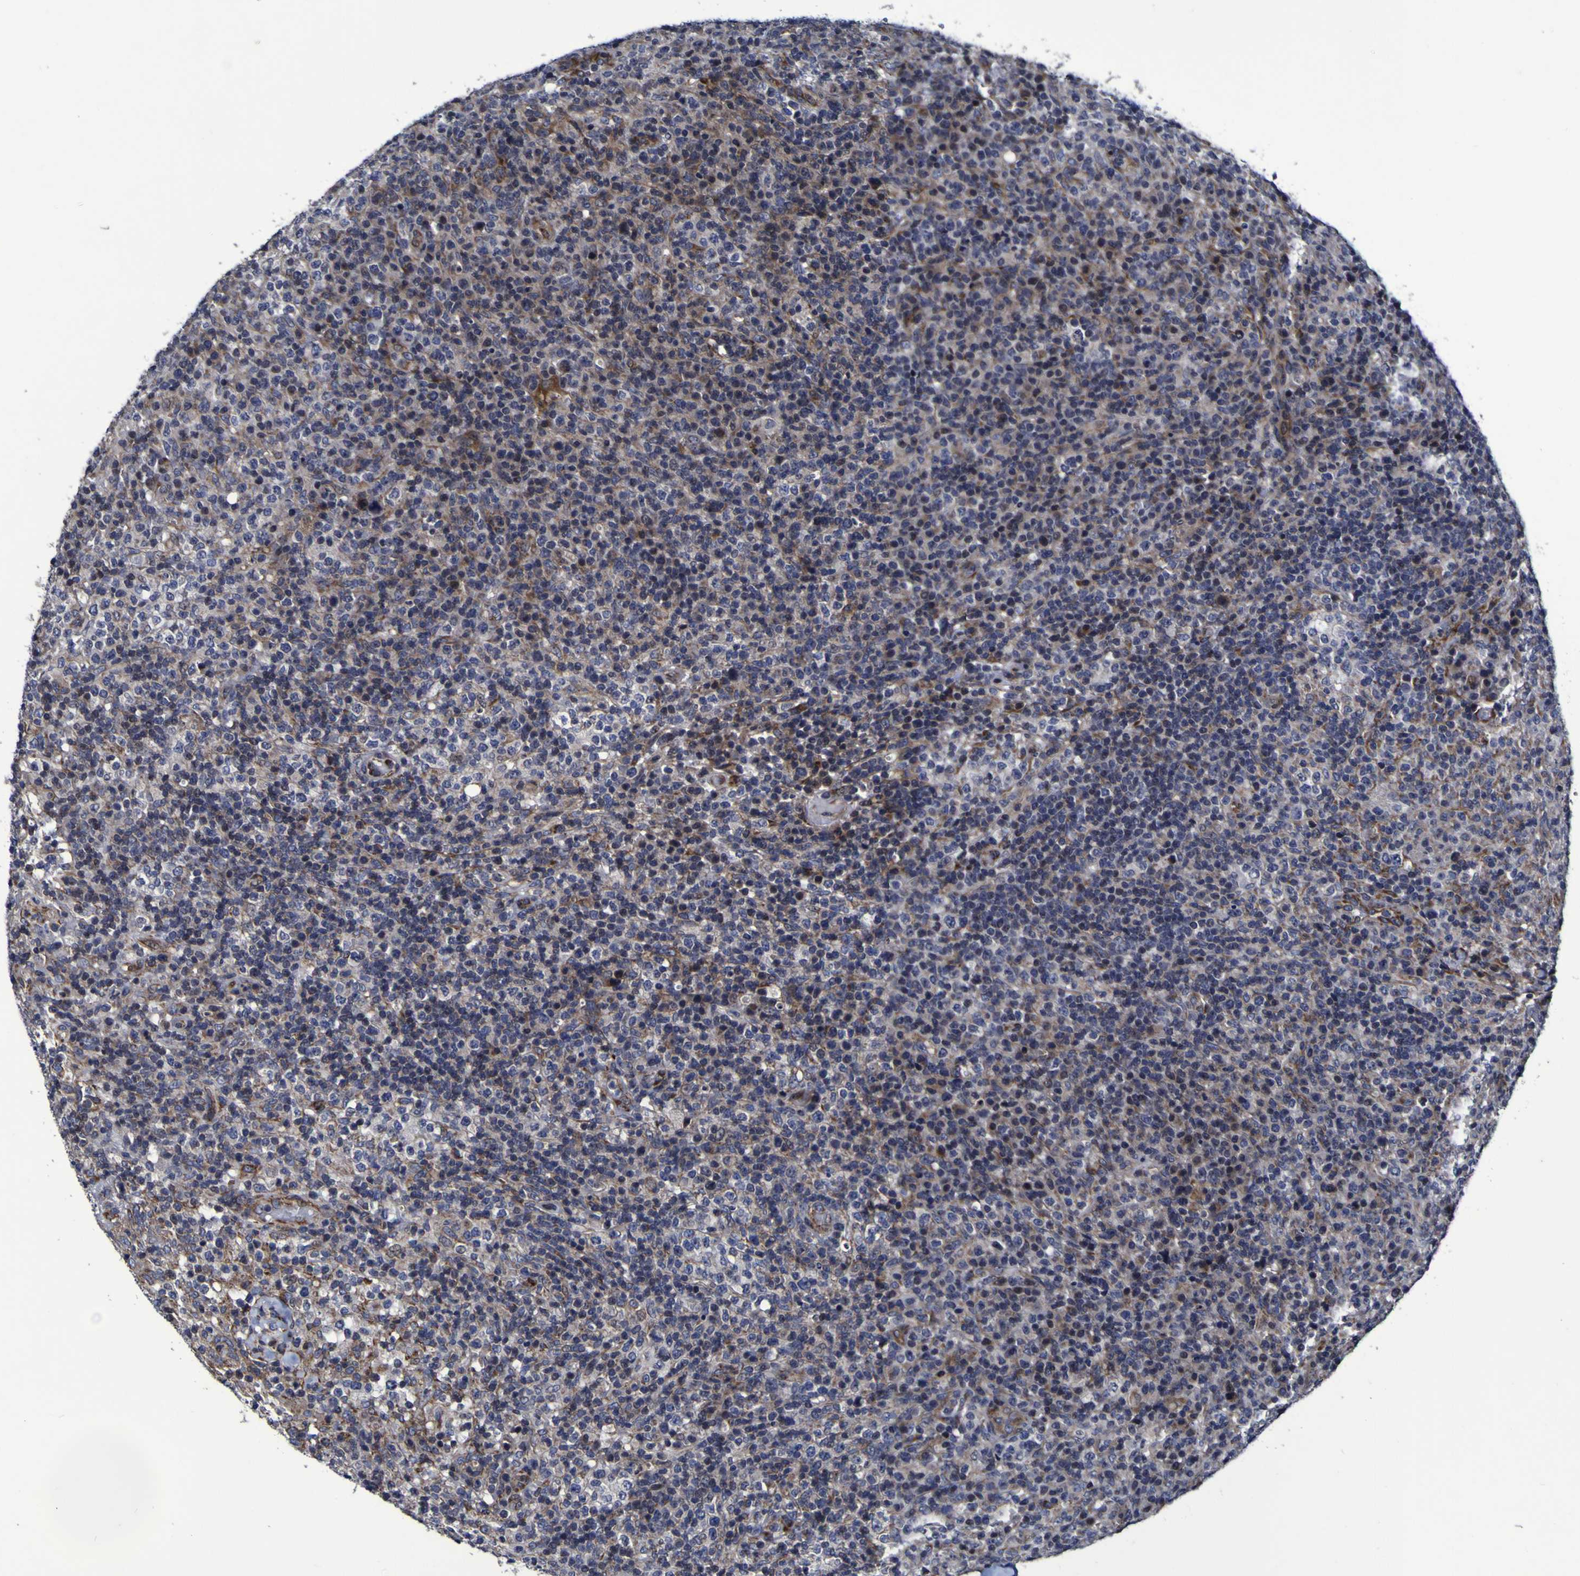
{"staining": {"intensity": "weak", "quantity": "25%-75%", "location": "cytoplasmic/membranous"}, "tissue": "lymphoma", "cell_type": "Tumor cells", "image_type": "cancer", "snomed": [{"axis": "morphology", "description": "Malignant lymphoma, non-Hodgkin's type, High grade"}, {"axis": "topography", "description": "Lymph node"}], "caption": "A photomicrograph showing weak cytoplasmic/membranous expression in about 25%-75% of tumor cells in lymphoma, as visualized by brown immunohistochemical staining.", "gene": "P3H1", "patient": {"sex": "female", "age": 76}}